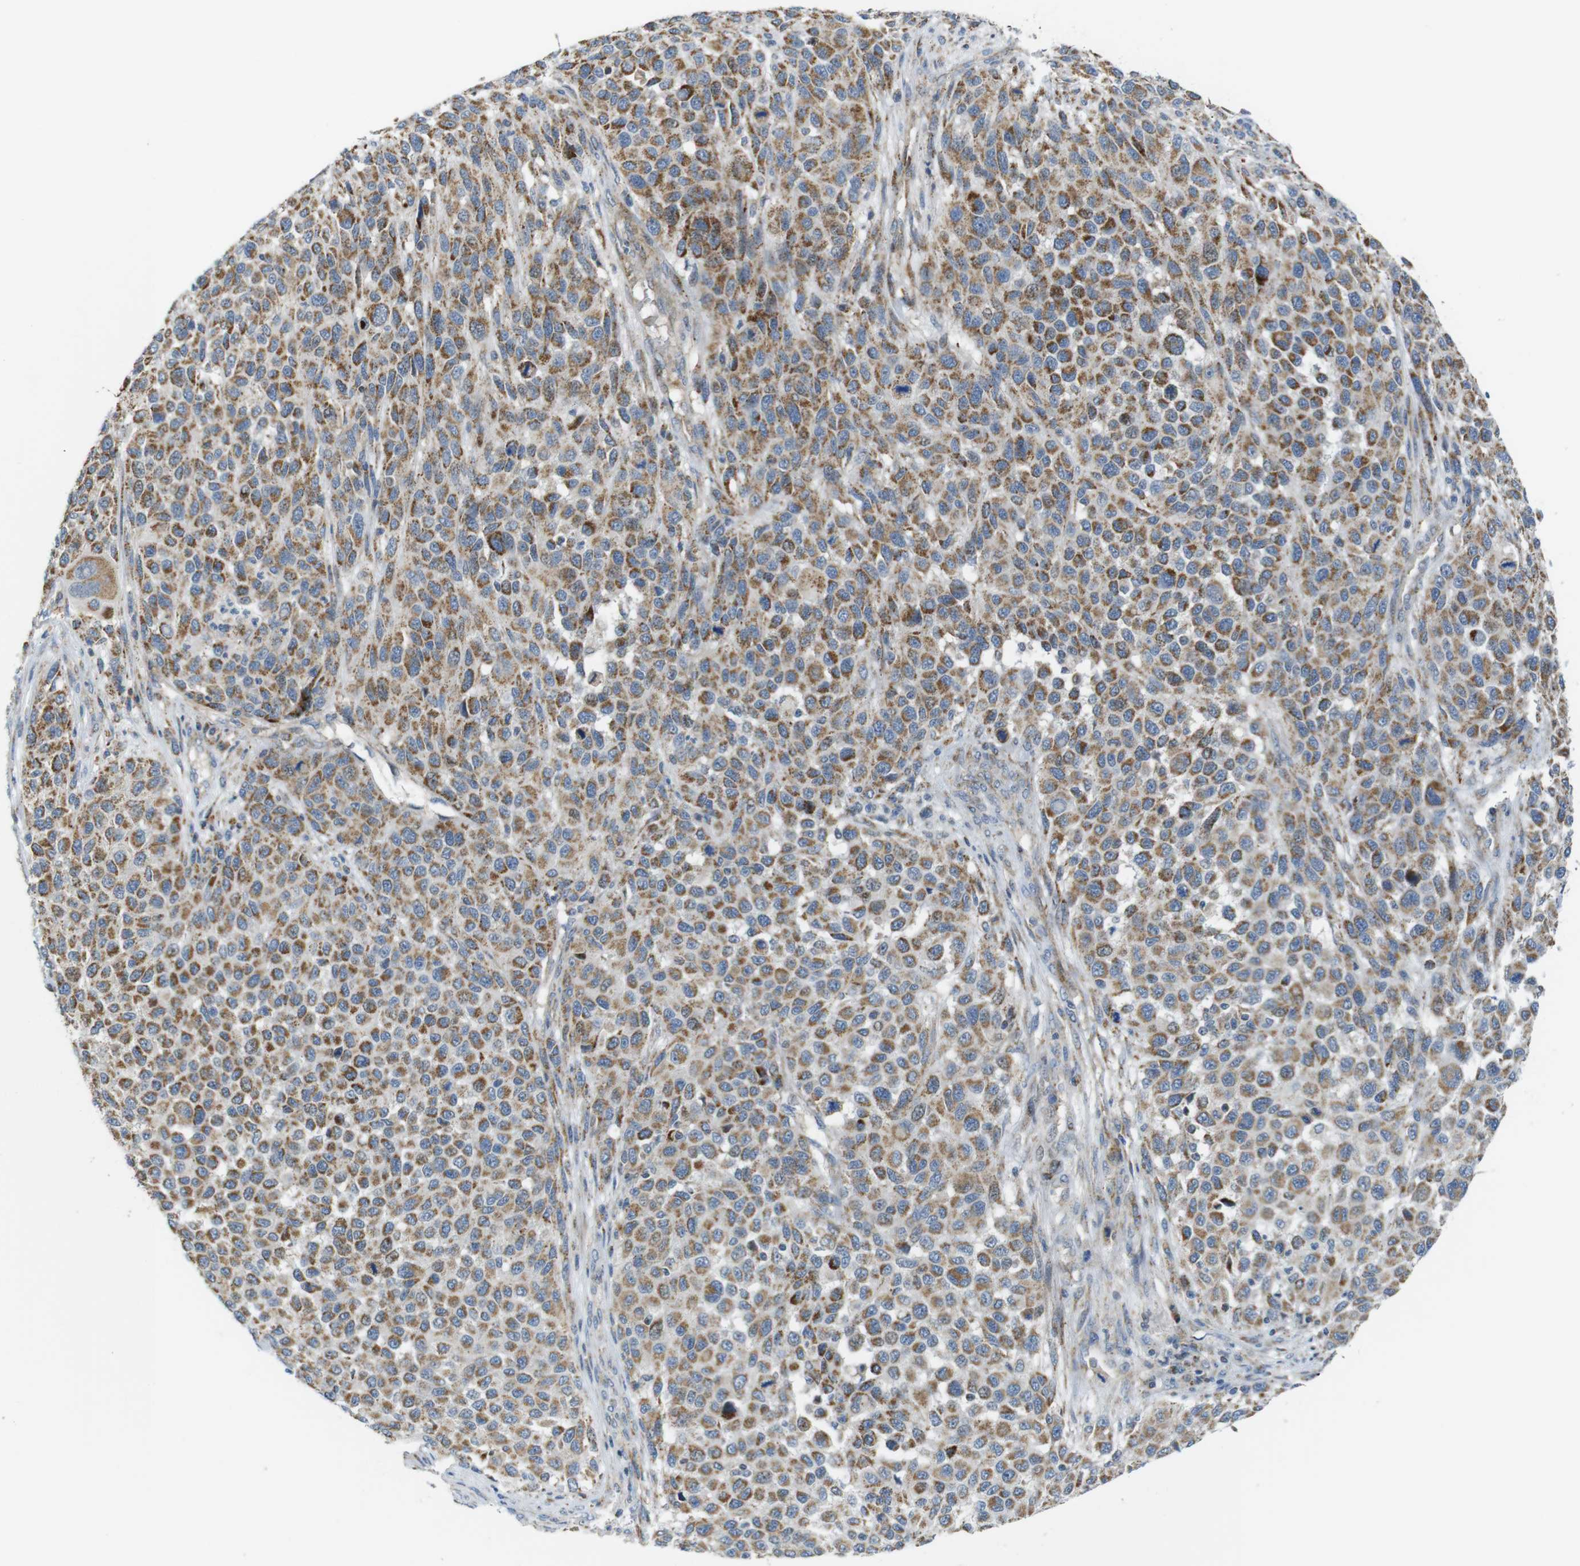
{"staining": {"intensity": "moderate", "quantity": ">75%", "location": "cytoplasmic/membranous"}, "tissue": "melanoma", "cell_type": "Tumor cells", "image_type": "cancer", "snomed": [{"axis": "morphology", "description": "Malignant melanoma, Metastatic site"}, {"axis": "topography", "description": "Lymph node"}], "caption": "Immunohistochemical staining of malignant melanoma (metastatic site) exhibits moderate cytoplasmic/membranous protein staining in about >75% of tumor cells. The protein is shown in brown color, while the nuclei are stained blue.", "gene": "MARCHF1", "patient": {"sex": "male", "age": 61}}